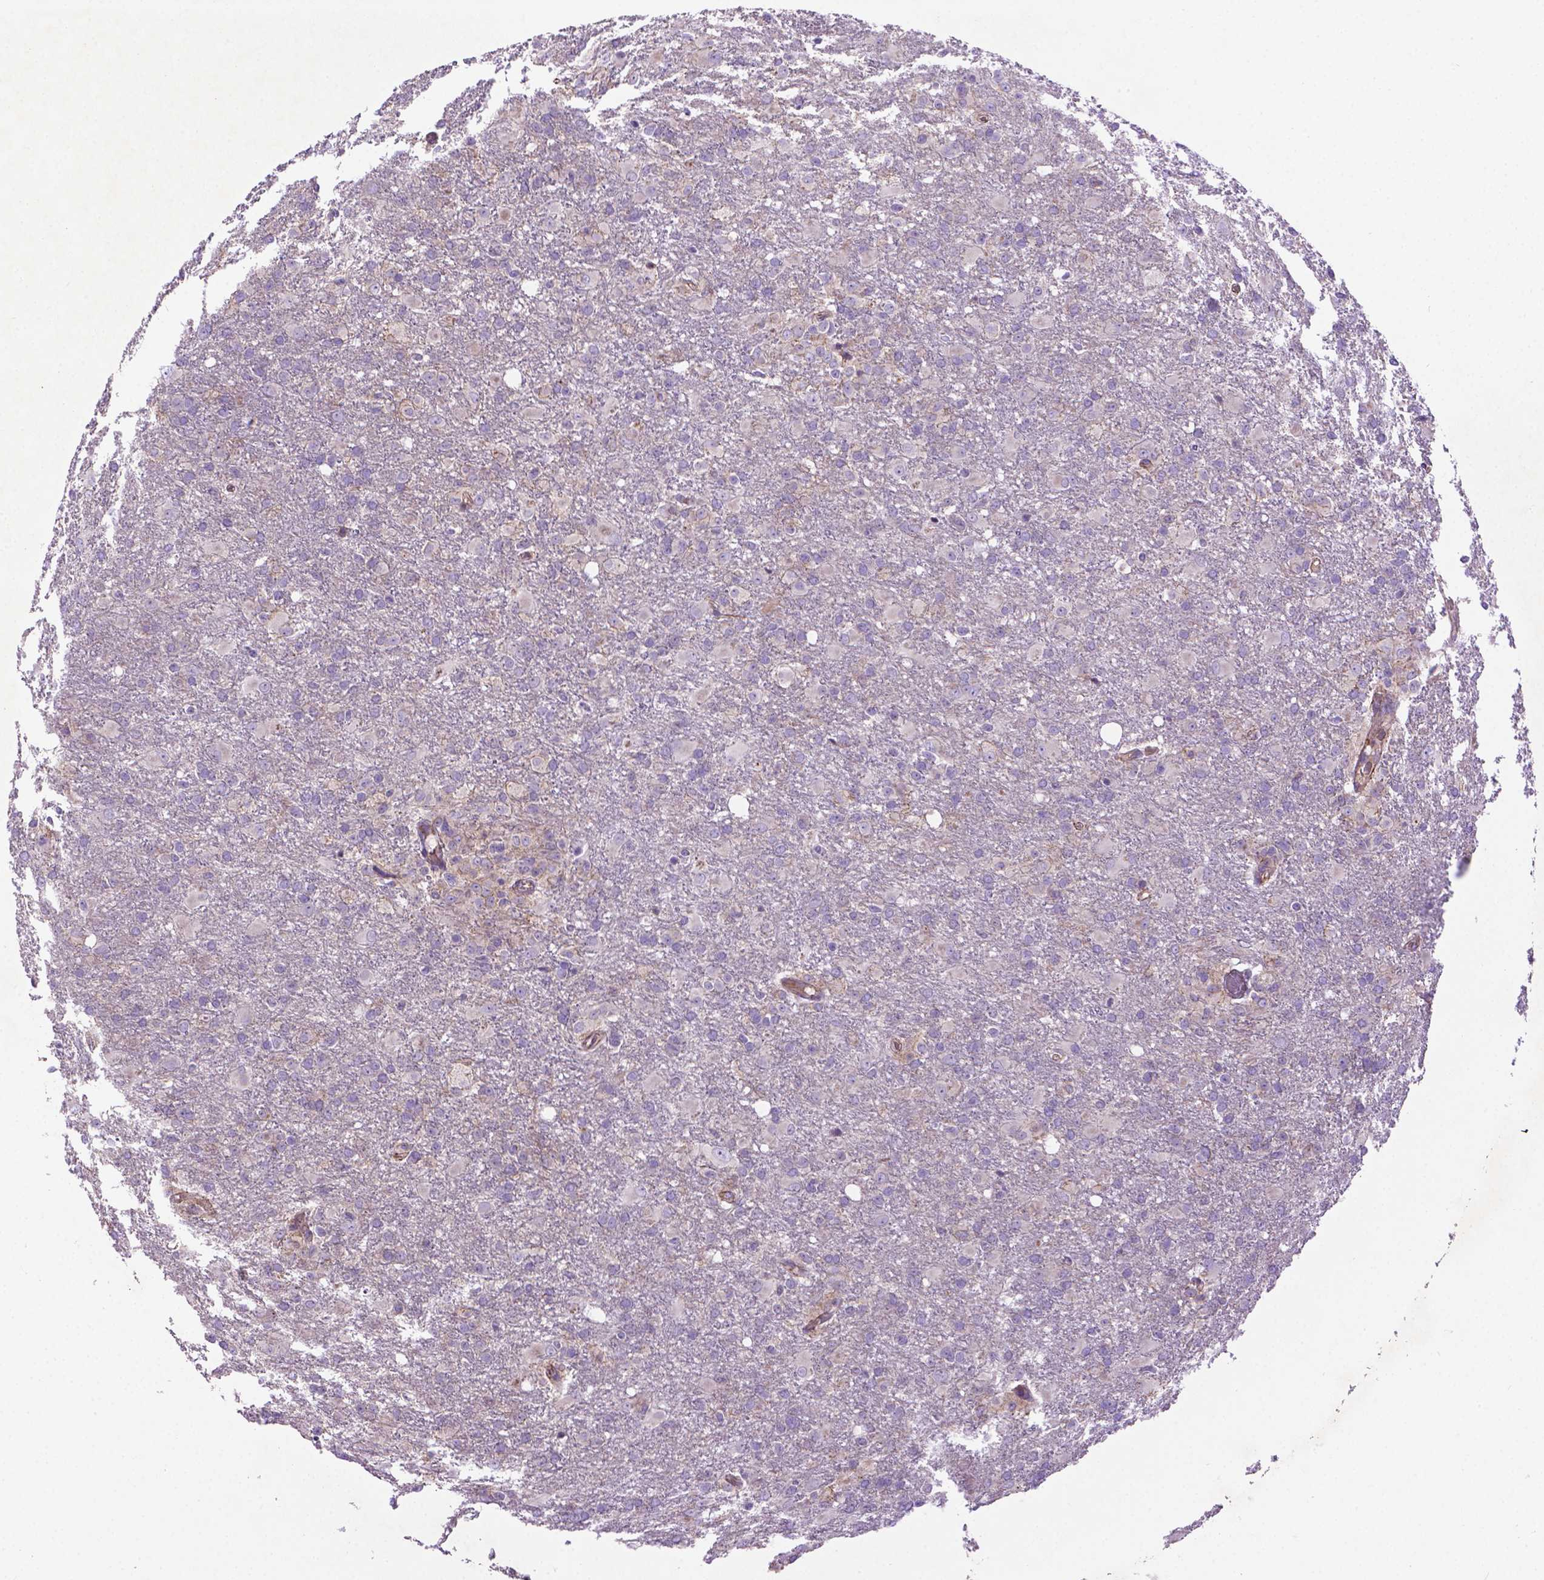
{"staining": {"intensity": "negative", "quantity": "none", "location": "none"}, "tissue": "glioma", "cell_type": "Tumor cells", "image_type": "cancer", "snomed": [{"axis": "morphology", "description": "Glioma, malignant, High grade"}, {"axis": "topography", "description": "Brain"}], "caption": "DAB immunohistochemical staining of glioma displays no significant staining in tumor cells. Brightfield microscopy of IHC stained with DAB (3,3'-diaminobenzidine) (brown) and hematoxylin (blue), captured at high magnification.", "gene": "CCER2", "patient": {"sex": "male", "age": 68}}